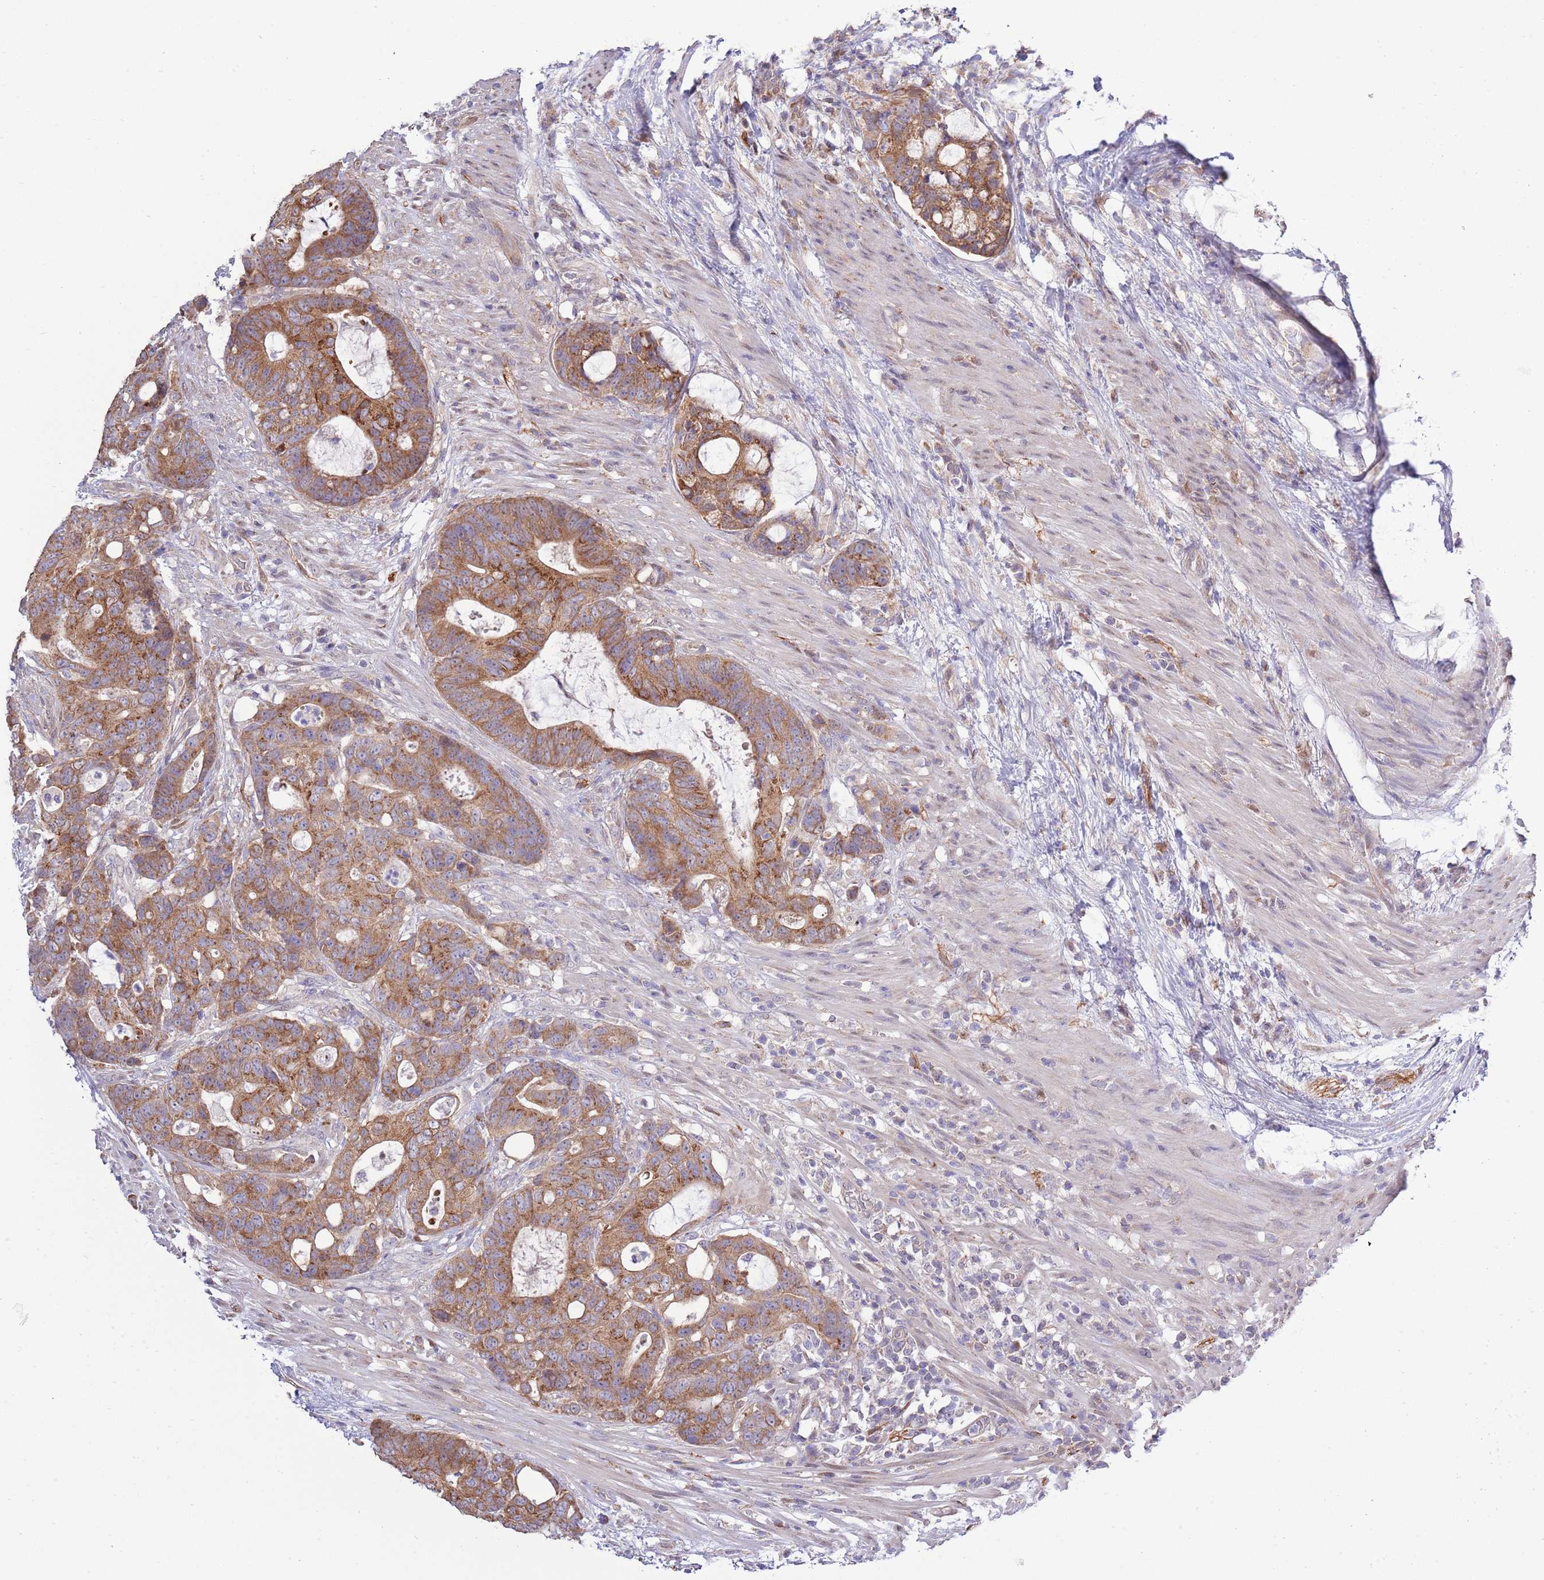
{"staining": {"intensity": "moderate", "quantity": ">75%", "location": "cytoplasmic/membranous"}, "tissue": "colorectal cancer", "cell_type": "Tumor cells", "image_type": "cancer", "snomed": [{"axis": "morphology", "description": "Adenocarcinoma, NOS"}, {"axis": "topography", "description": "Colon"}], "caption": "Immunohistochemical staining of colorectal cancer (adenocarcinoma) displays medium levels of moderate cytoplasmic/membranous protein staining in about >75% of tumor cells.", "gene": "ARL2BP", "patient": {"sex": "female", "age": 82}}